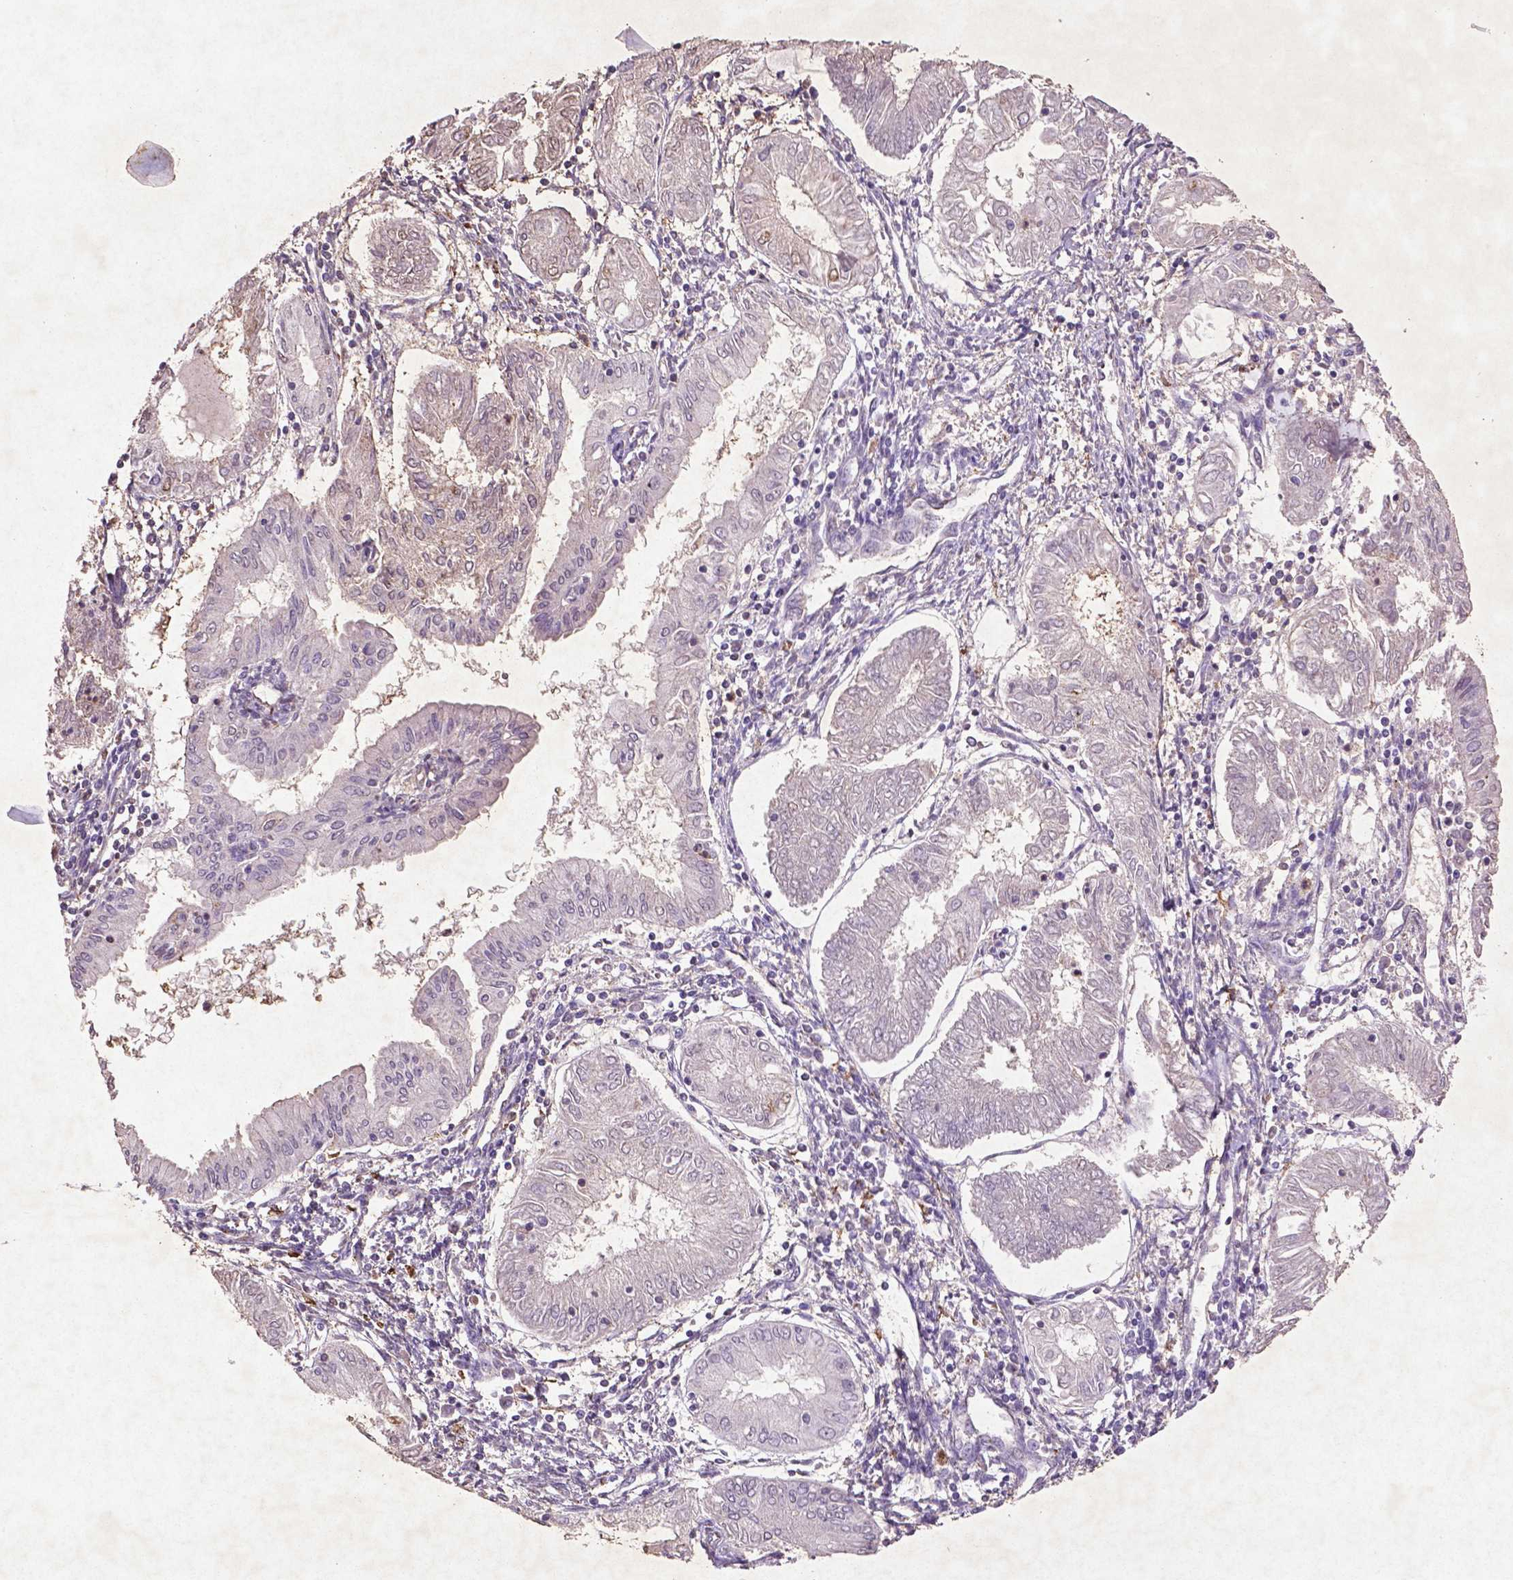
{"staining": {"intensity": "negative", "quantity": "none", "location": "none"}, "tissue": "endometrial cancer", "cell_type": "Tumor cells", "image_type": "cancer", "snomed": [{"axis": "morphology", "description": "Adenocarcinoma, NOS"}, {"axis": "topography", "description": "Endometrium"}], "caption": "IHC image of neoplastic tissue: human adenocarcinoma (endometrial) stained with DAB exhibits no significant protein staining in tumor cells.", "gene": "MTOR", "patient": {"sex": "female", "age": 68}}